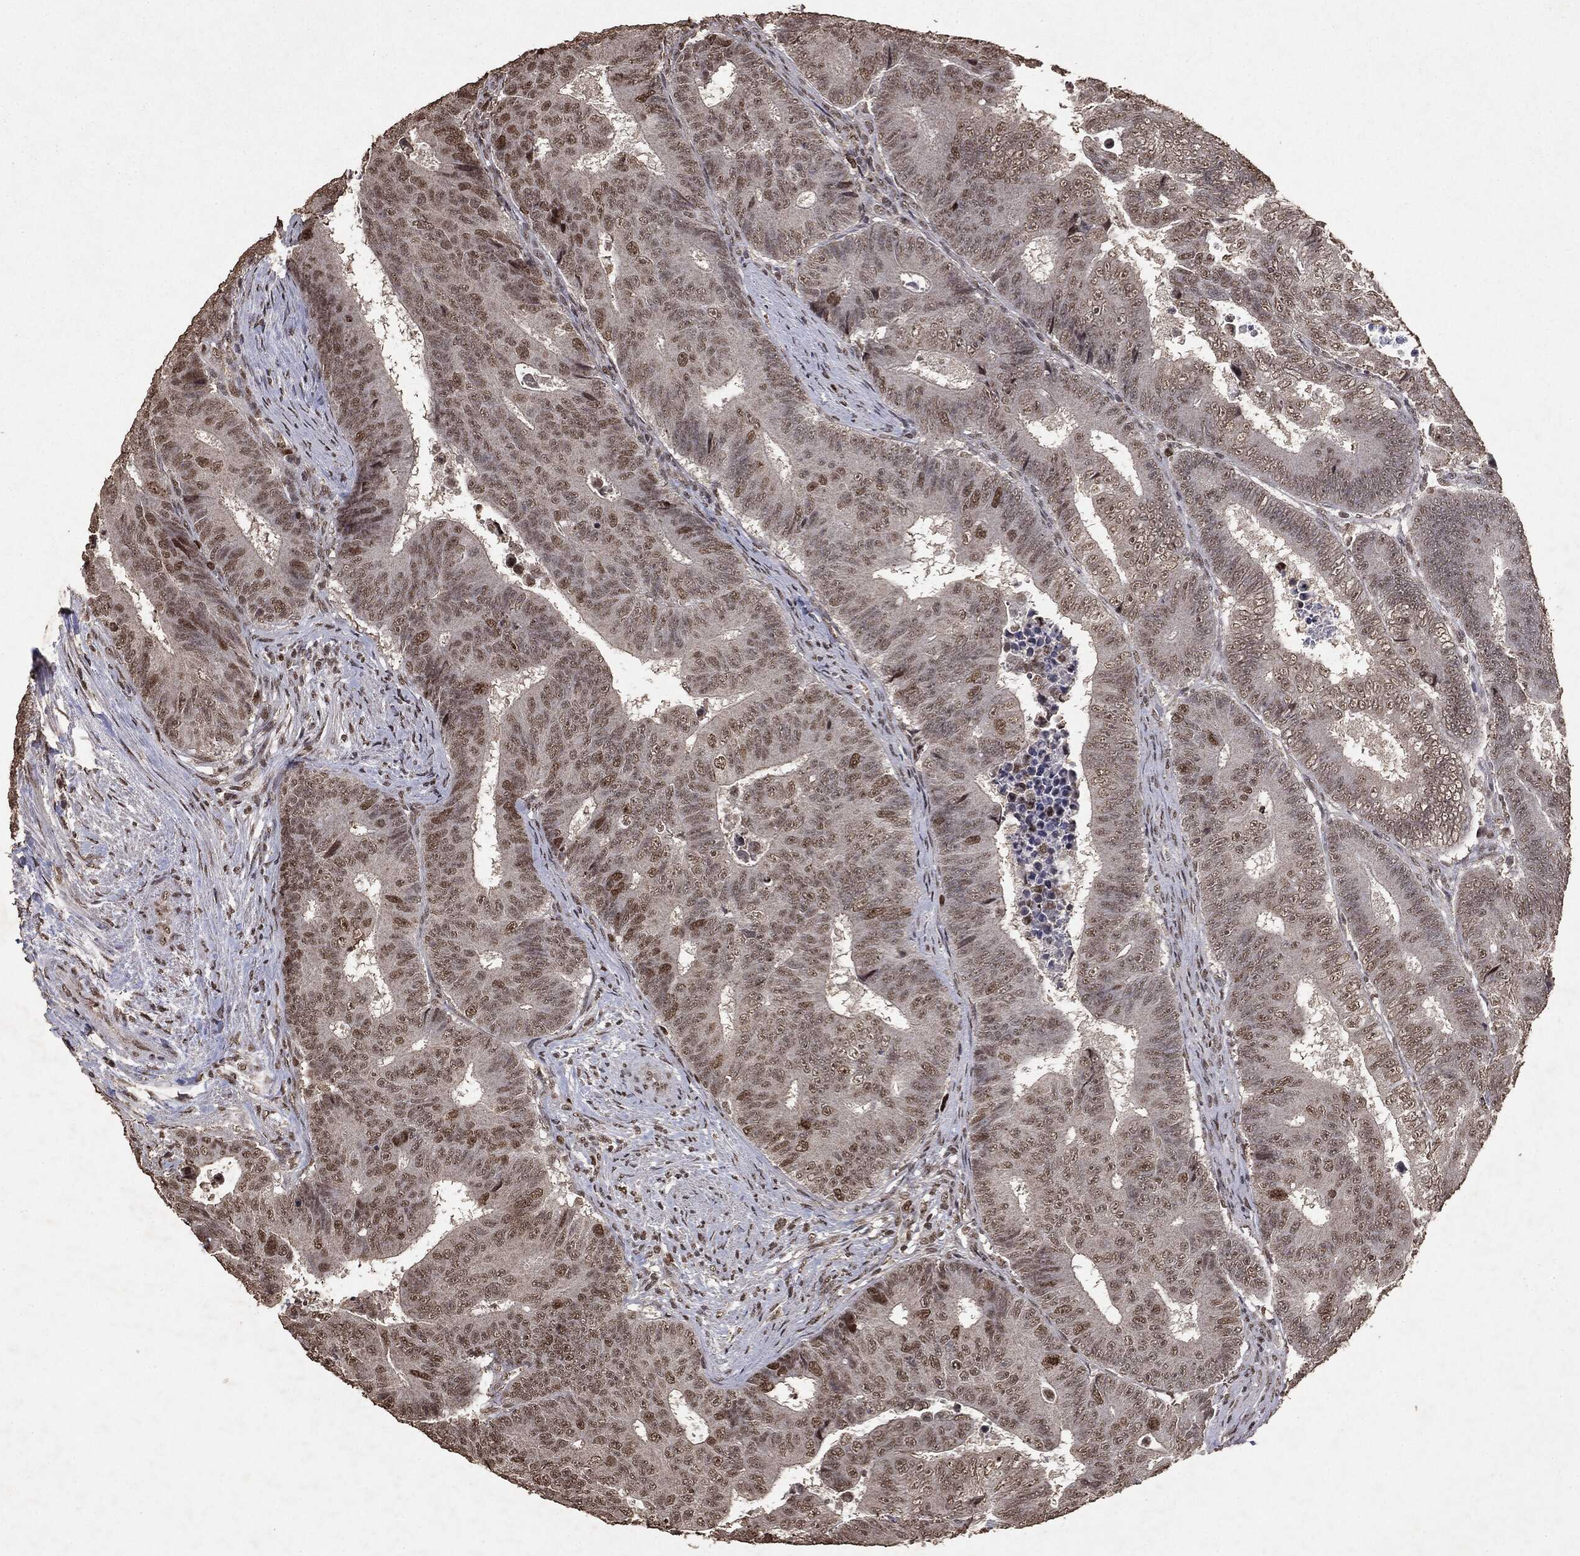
{"staining": {"intensity": "moderate", "quantity": "25%-75%", "location": "nuclear"}, "tissue": "colorectal cancer", "cell_type": "Tumor cells", "image_type": "cancer", "snomed": [{"axis": "morphology", "description": "Adenocarcinoma, NOS"}, {"axis": "topography", "description": "Colon"}], "caption": "The micrograph reveals immunohistochemical staining of colorectal adenocarcinoma. There is moderate nuclear positivity is appreciated in about 25%-75% of tumor cells.", "gene": "RAD18", "patient": {"sex": "female", "age": 48}}